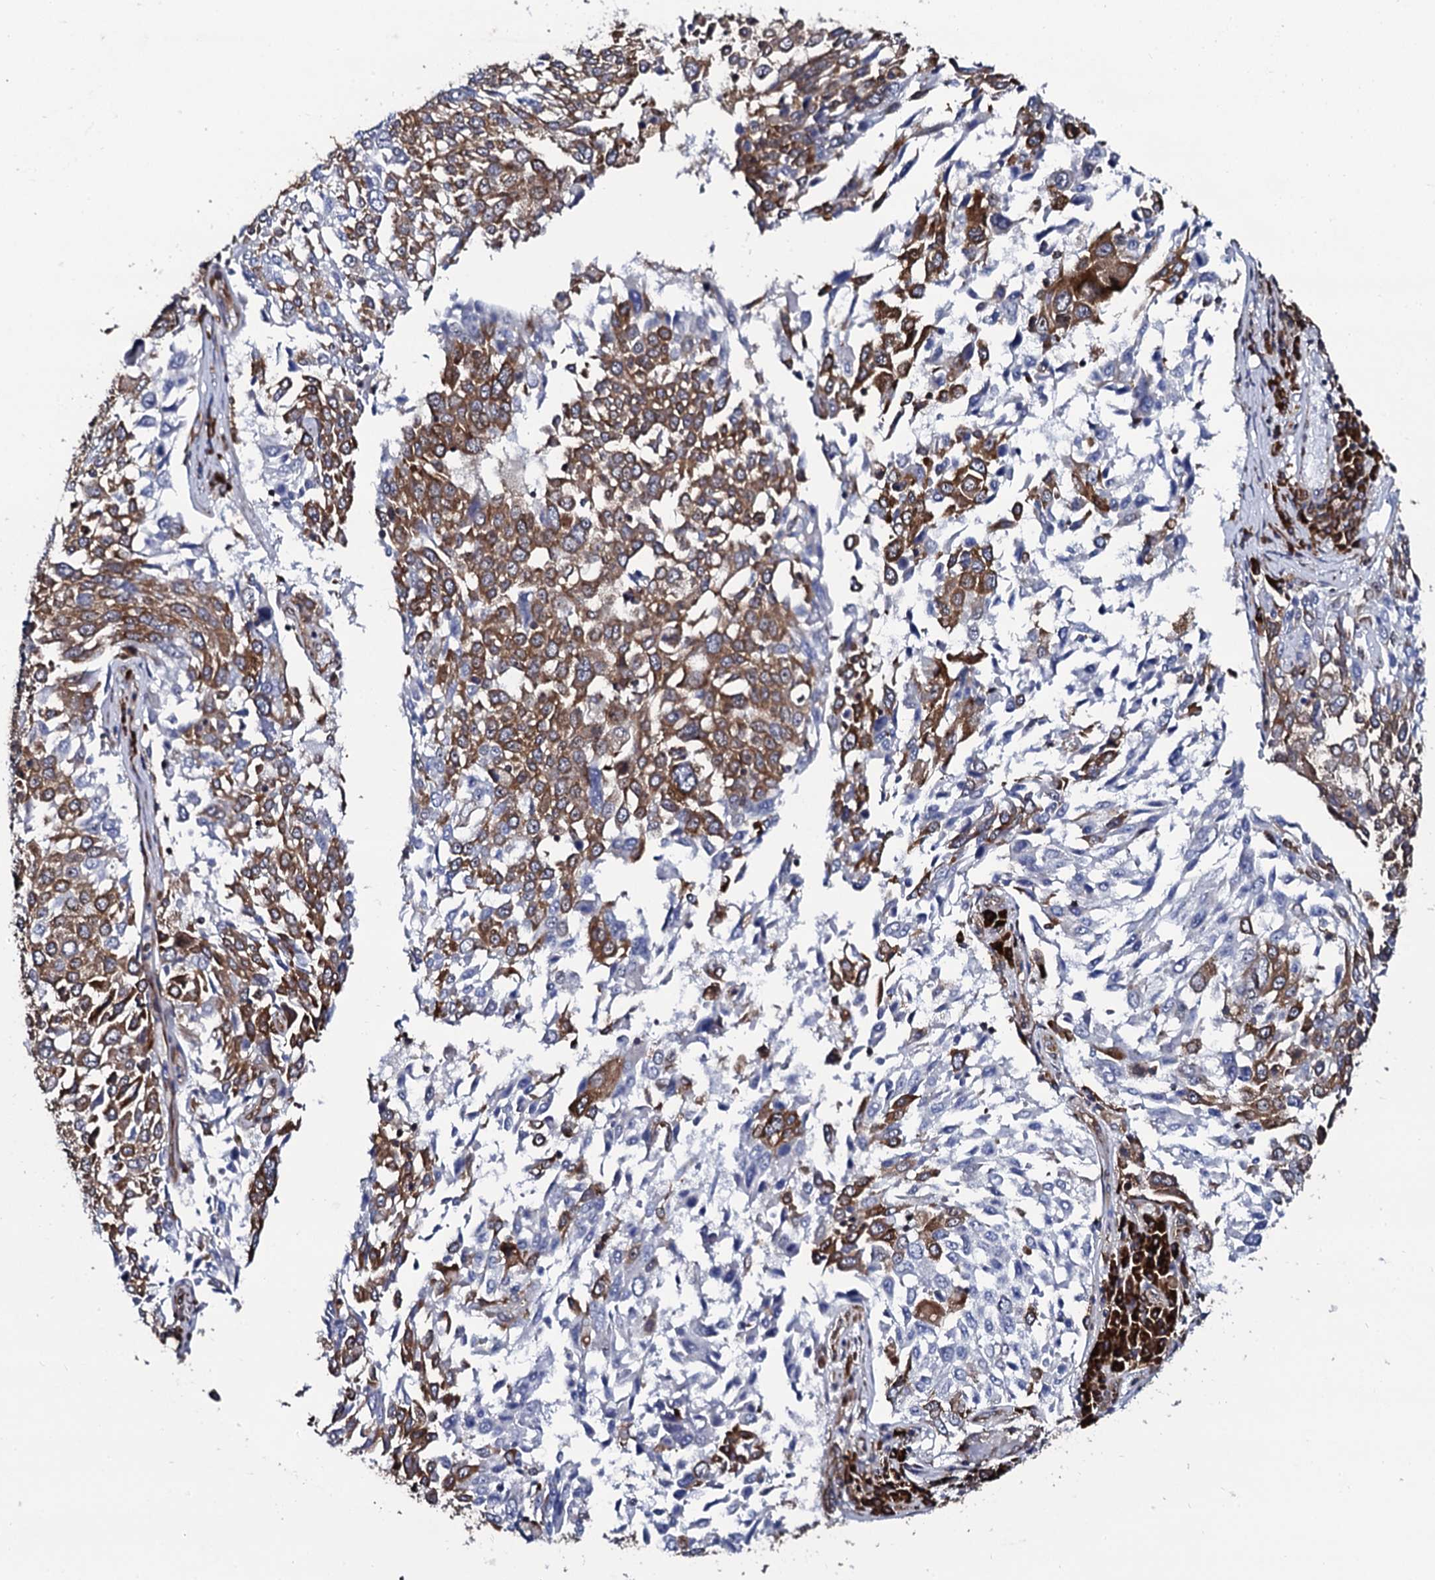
{"staining": {"intensity": "moderate", "quantity": "25%-75%", "location": "cytoplasmic/membranous"}, "tissue": "lung cancer", "cell_type": "Tumor cells", "image_type": "cancer", "snomed": [{"axis": "morphology", "description": "Squamous cell carcinoma, NOS"}, {"axis": "topography", "description": "Lung"}], "caption": "A micrograph of human squamous cell carcinoma (lung) stained for a protein reveals moderate cytoplasmic/membranous brown staining in tumor cells.", "gene": "SPTY2D1", "patient": {"sex": "male", "age": 65}}